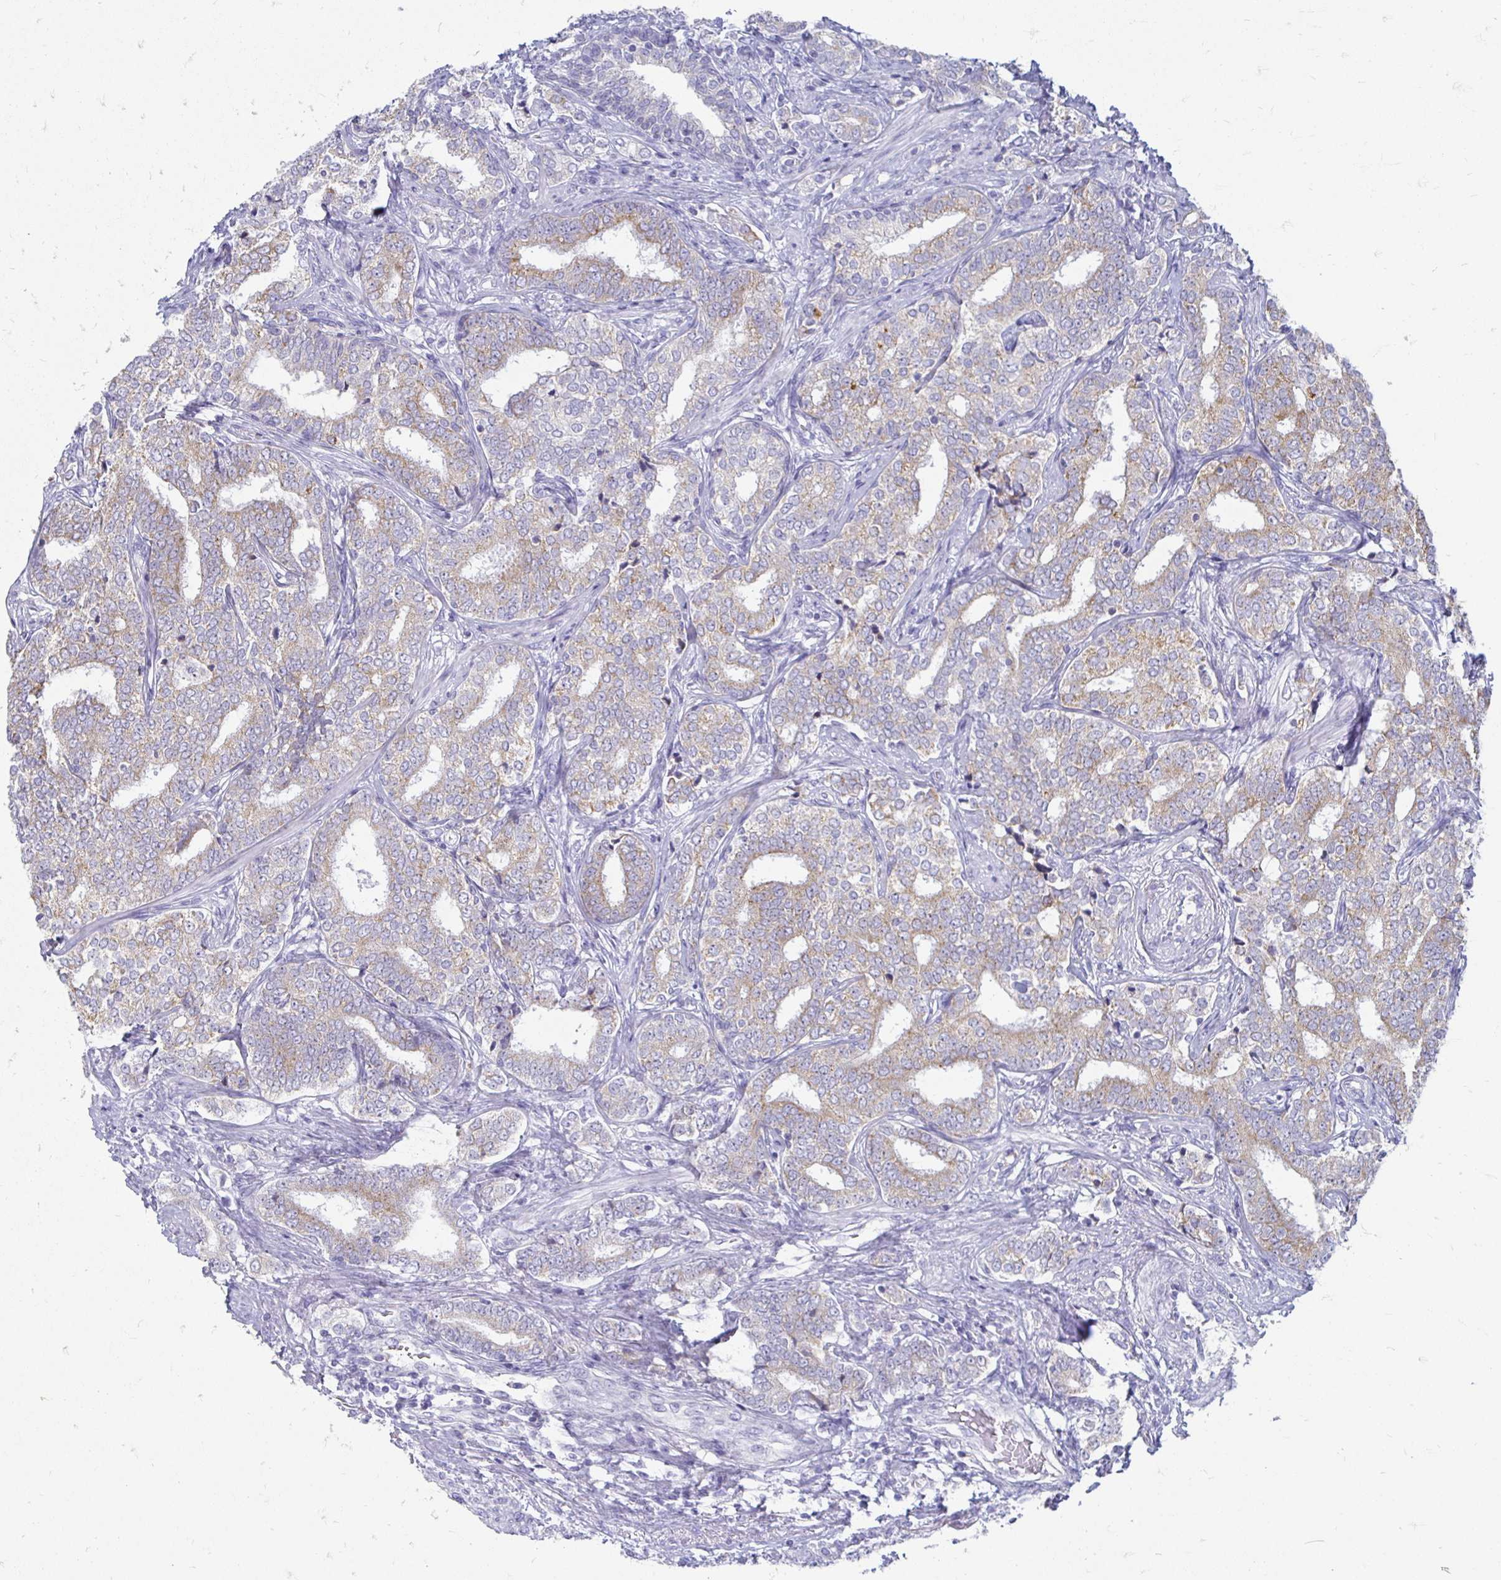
{"staining": {"intensity": "weak", "quantity": "25%-75%", "location": "cytoplasmic/membranous"}, "tissue": "prostate cancer", "cell_type": "Tumor cells", "image_type": "cancer", "snomed": [{"axis": "morphology", "description": "Adenocarcinoma, High grade"}, {"axis": "topography", "description": "Prostate"}], "caption": "A brown stain labels weak cytoplasmic/membranous positivity of a protein in human prostate cancer (high-grade adenocarcinoma) tumor cells. Nuclei are stained in blue.", "gene": "PEG10", "patient": {"sex": "male", "age": 72}}